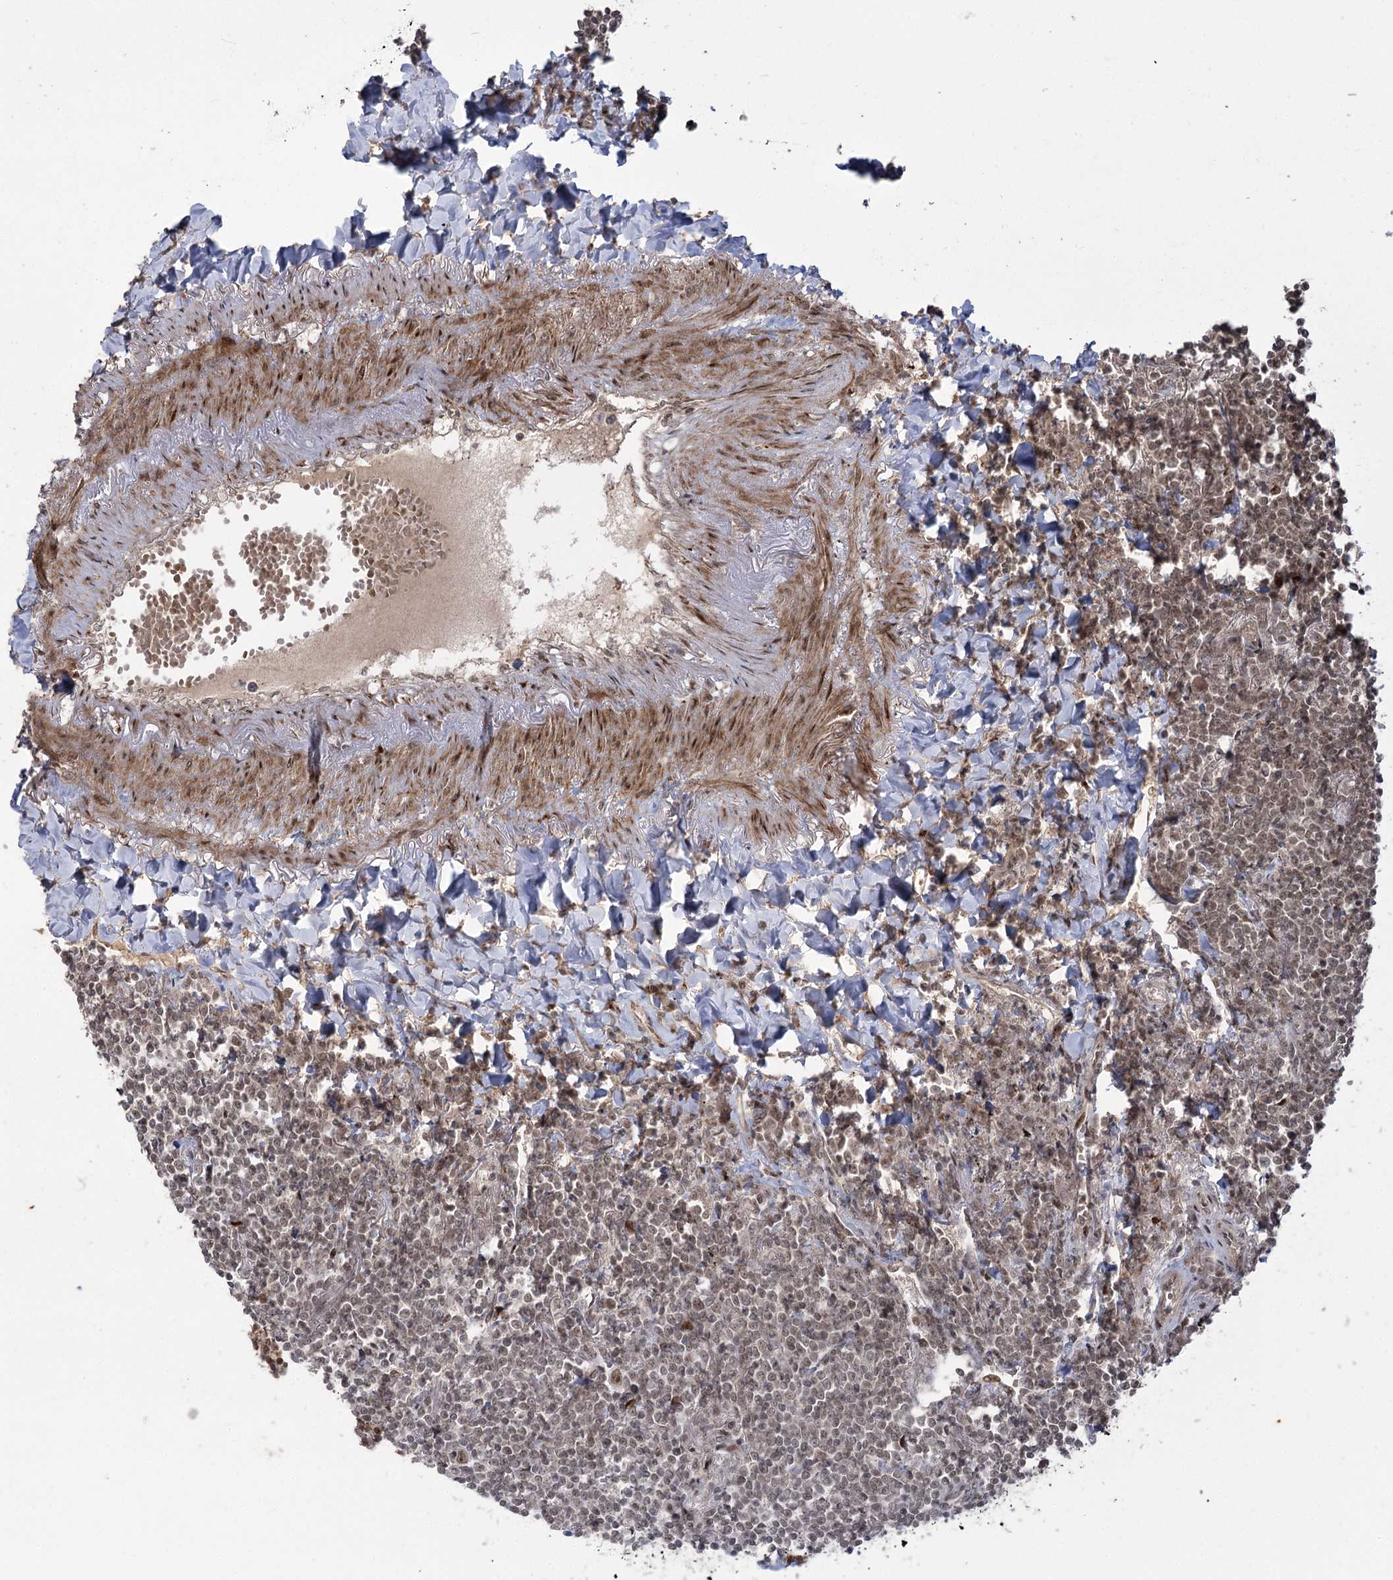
{"staining": {"intensity": "weak", "quantity": "<25%", "location": "nuclear"}, "tissue": "lymphoma", "cell_type": "Tumor cells", "image_type": "cancer", "snomed": [{"axis": "morphology", "description": "Malignant lymphoma, non-Hodgkin's type, Low grade"}, {"axis": "topography", "description": "Lung"}], "caption": "The immunohistochemistry (IHC) photomicrograph has no significant positivity in tumor cells of malignant lymphoma, non-Hodgkin's type (low-grade) tissue.", "gene": "HELQ", "patient": {"sex": "female", "age": 71}}